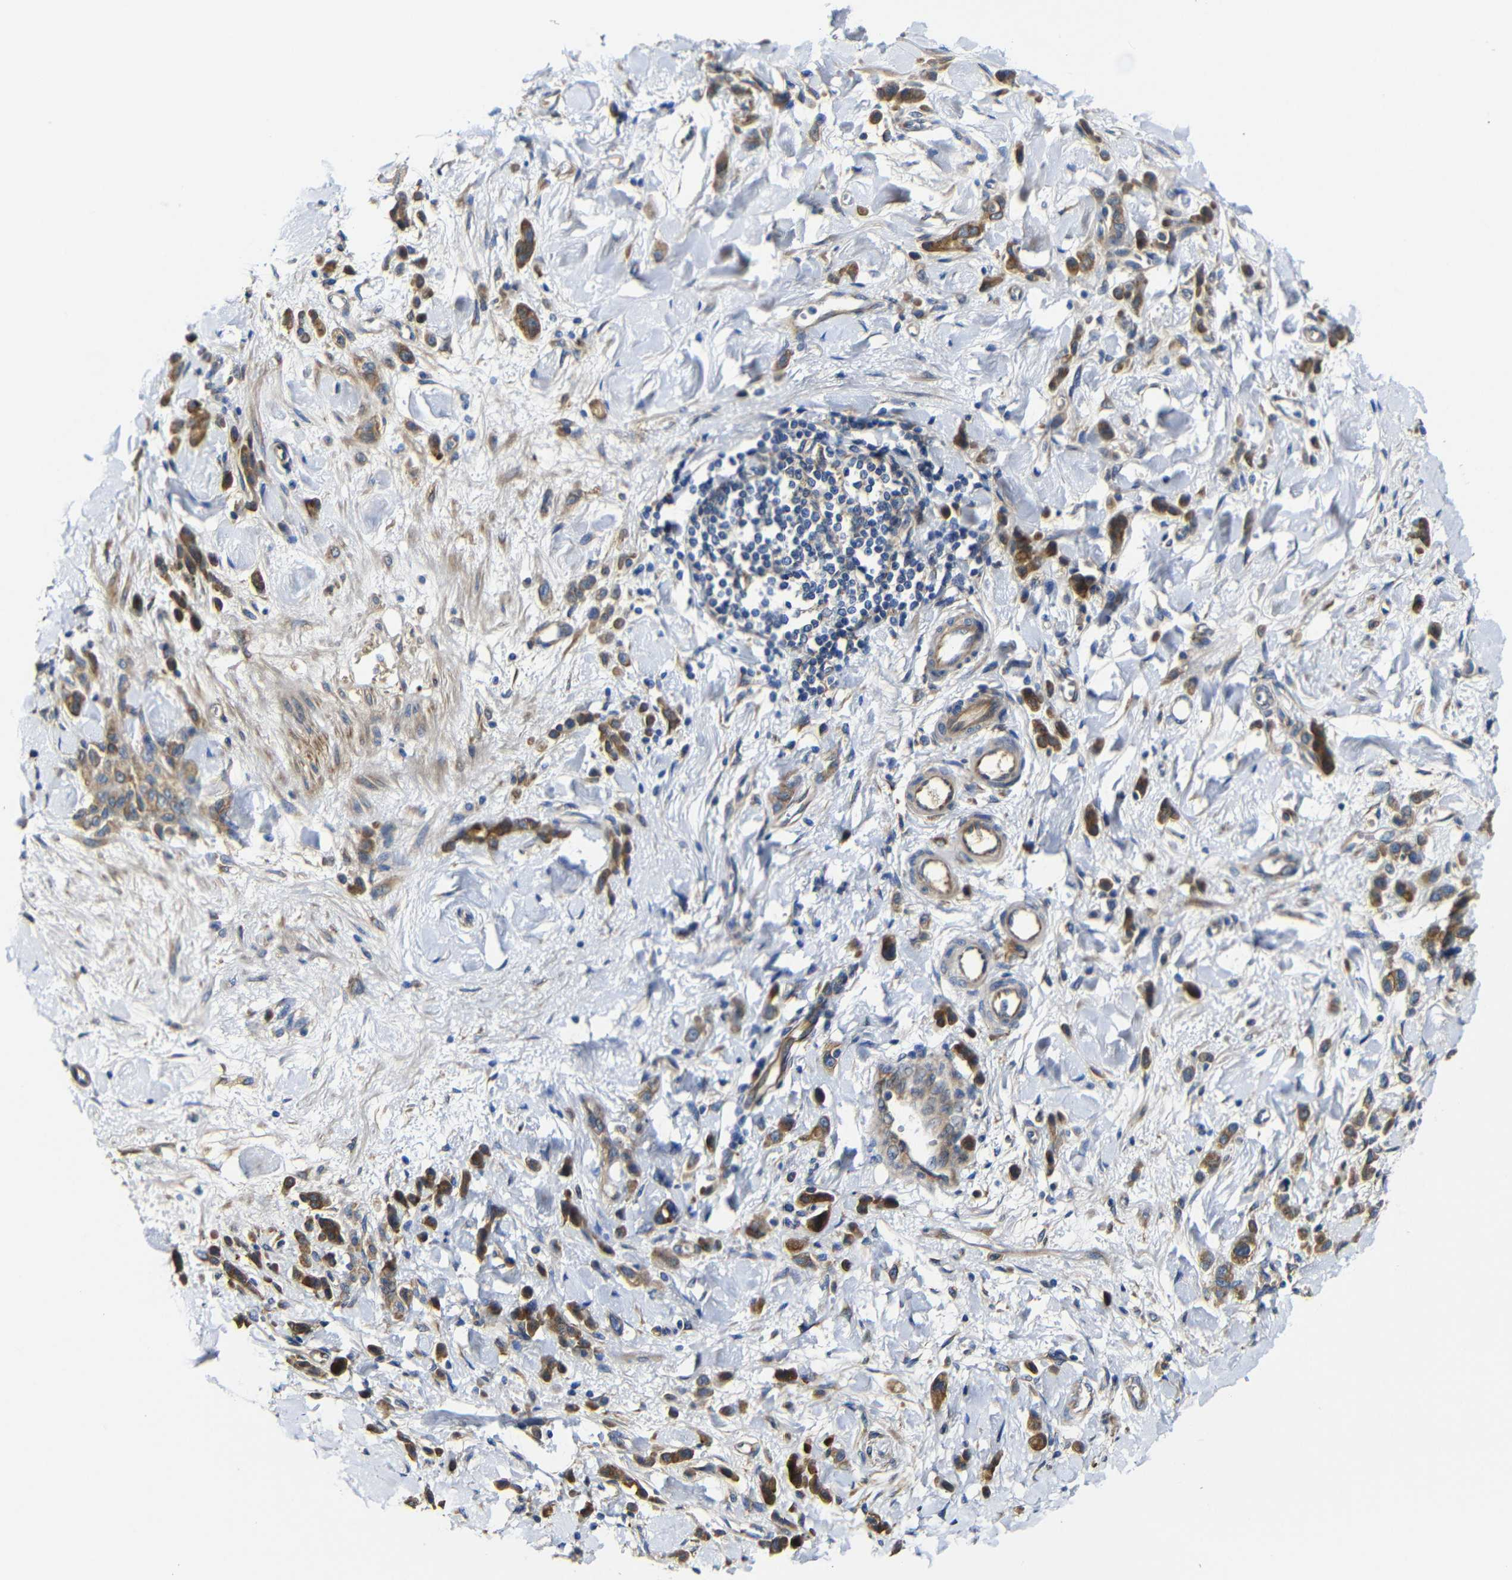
{"staining": {"intensity": "strong", "quantity": ">75%", "location": "cytoplasmic/membranous"}, "tissue": "stomach cancer", "cell_type": "Tumor cells", "image_type": "cancer", "snomed": [{"axis": "morphology", "description": "Normal tissue, NOS"}, {"axis": "morphology", "description": "Adenocarcinoma, NOS"}, {"axis": "topography", "description": "Stomach"}], "caption": "The image displays immunohistochemical staining of stomach cancer (adenocarcinoma). There is strong cytoplasmic/membranous expression is appreciated in approximately >75% of tumor cells. (IHC, brightfield microscopy, high magnification).", "gene": "CLCC1", "patient": {"sex": "male", "age": 82}}